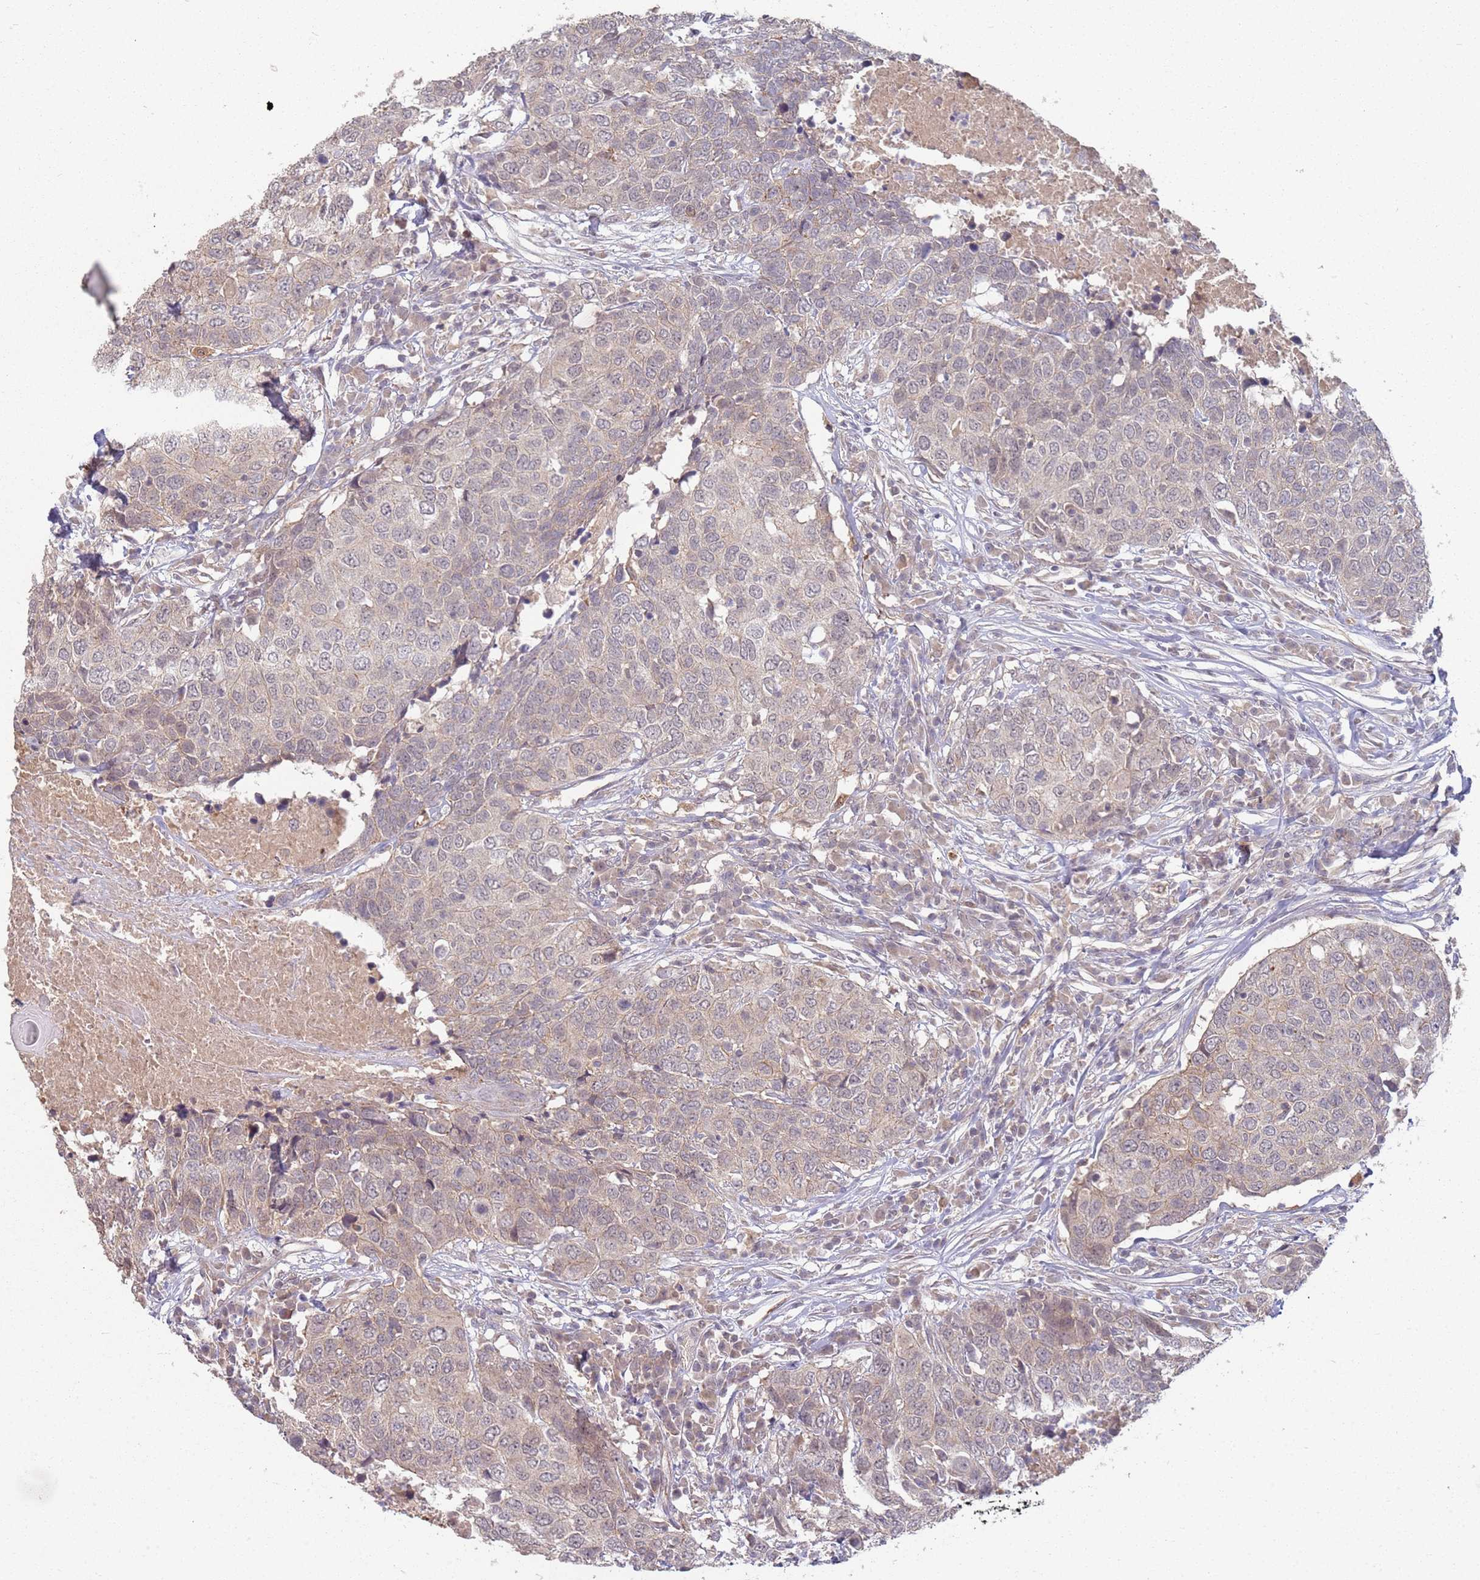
{"staining": {"intensity": "weak", "quantity": "25%-75%", "location": "cytoplasmic/membranous"}, "tissue": "head and neck cancer", "cell_type": "Tumor cells", "image_type": "cancer", "snomed": [{"axis": "morphology", "description": "Squamous cell carcinoma, NOS"}, {"axis": "topography", "description": "Head-Neck"}], "caption": "Protein expression analysis of human squamous cell carcinoma (head and neck) reveals weak cytoplasmic/membranous positivity in about 25%-75% of tumor cells. (Stains: DAB (3,3'-diaminobenzidine) in brown, nuclei in blue, Microscopy: brightfield microscopy at high magnification).", "gene": "MPEG1", "patient": {"sex": "male", "age": 66}}